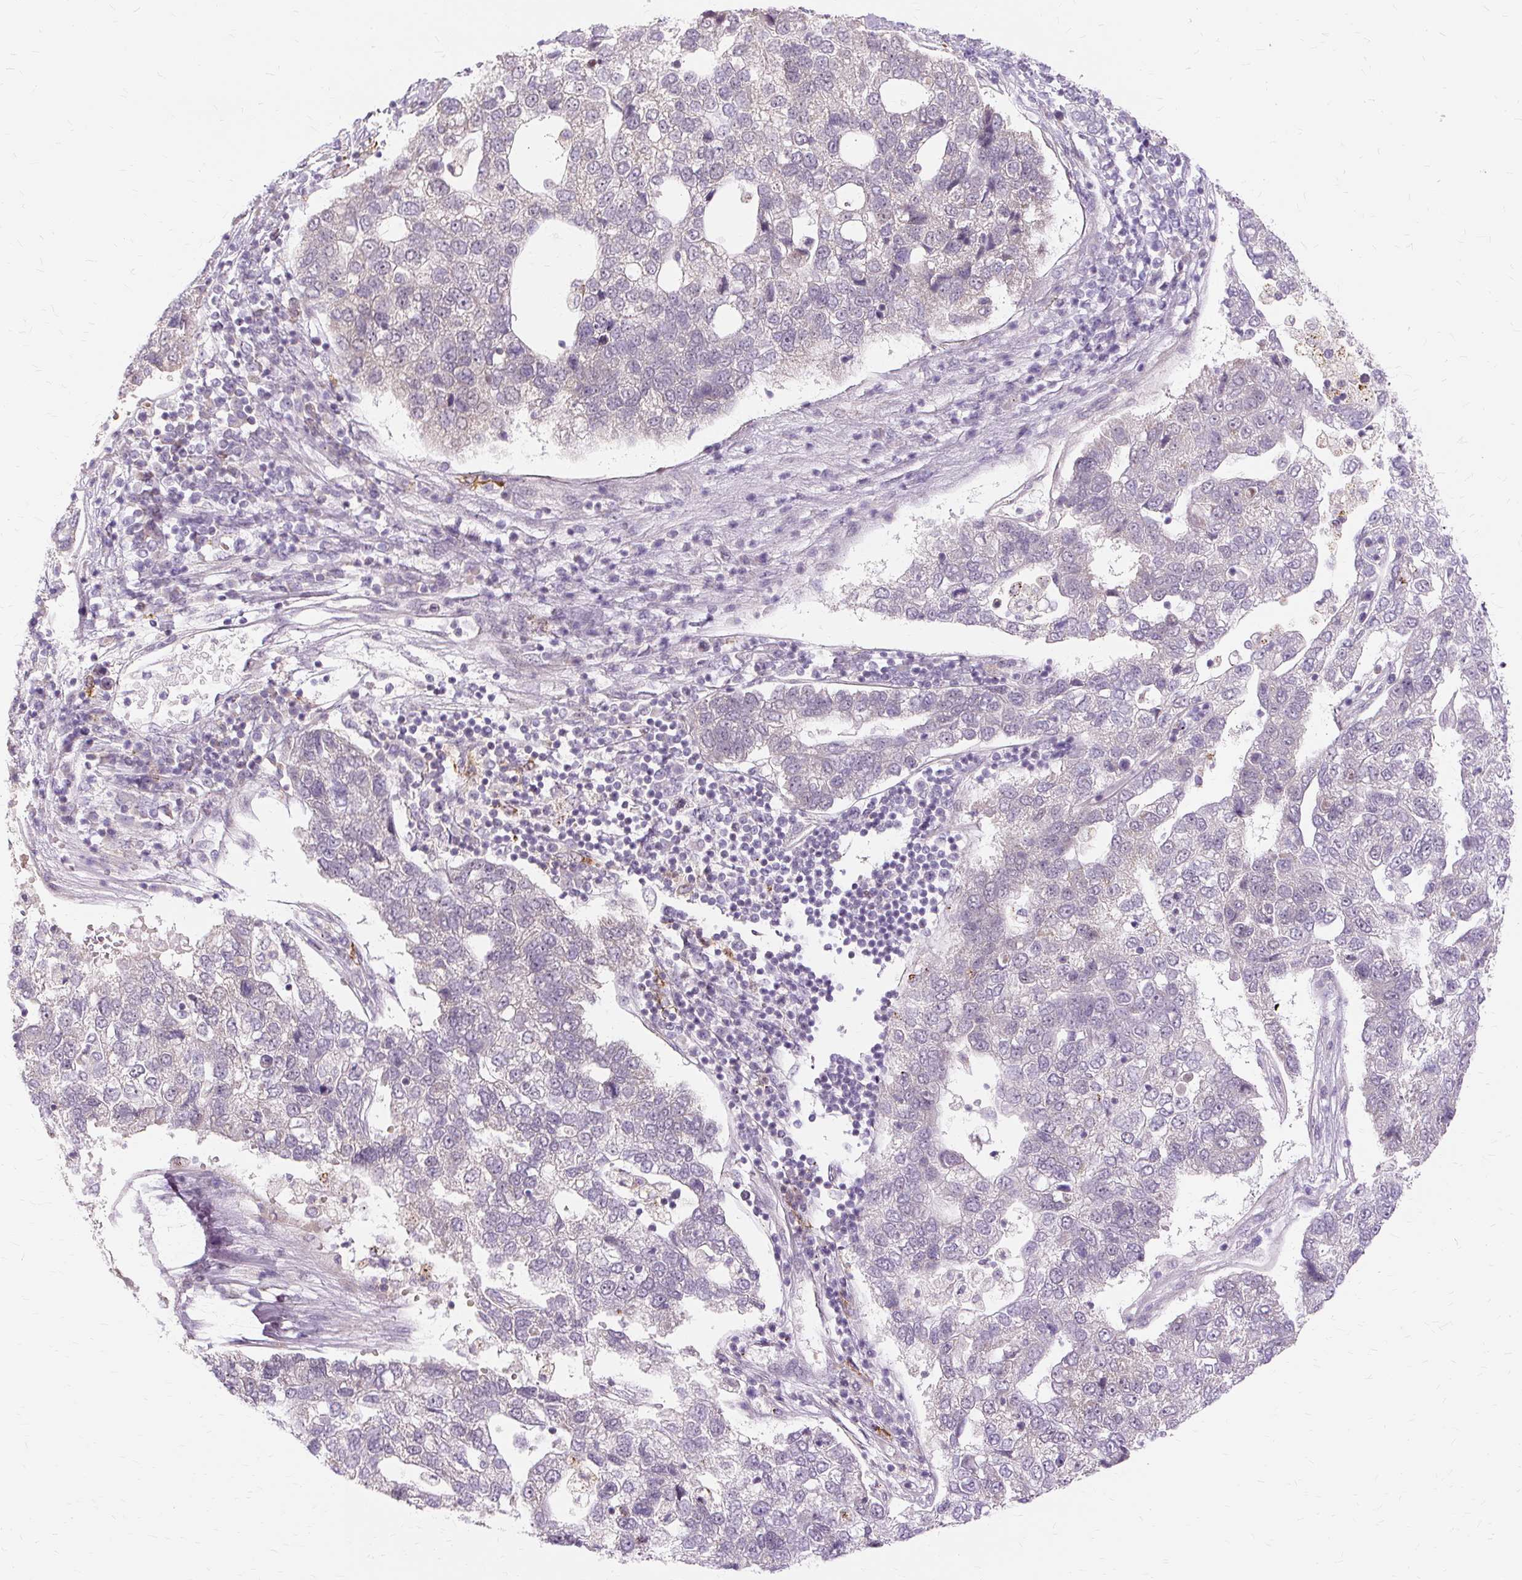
{"staining": {"intensity": "negative", "quantity": "none", "location": "none"}, "tissue": "pancreatic cancer", "cell_type": "Tumor cells", "image_type": "cancer", "snomed": [{"axis": "morphology", "description": "Adenocarcinoma, NOS"}, {"axis": "topography", "description": "Pancreas"}], "caption": "Tumor cells are negative for protein expression in human pancreatic adenocarcinoma.", "gene": "MMACHC", "patient": {"sex": "female", "age": 61}}